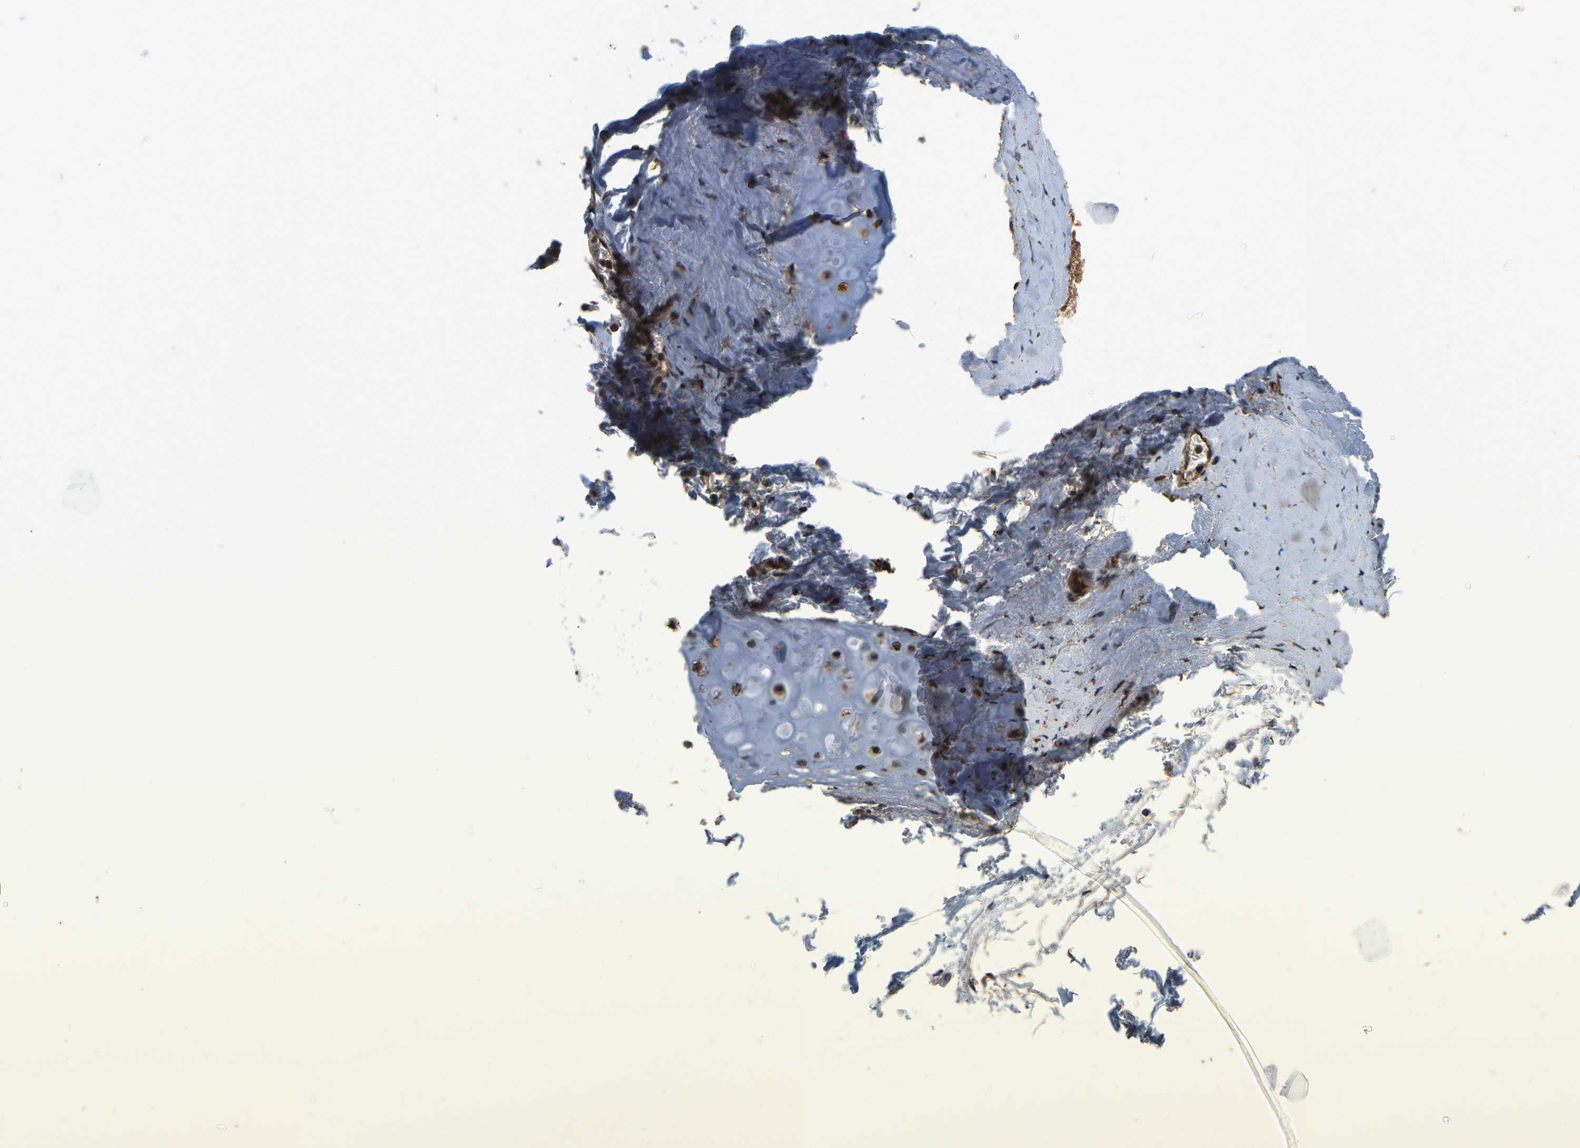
{"staining": {"intensity": "strong", "quantity": ">75%", "location": "cytoplasmic/membranous,nuclear"}, "tissue": "adipose tissue", "cell_type": "Adipocytes", "image_type": "normal", "snomed": [{"axis": "morphology", "description": "Normal tissue, NOS"}, {"axis": "topography", "description": "Cartilage tissue"}, {"axis": "topography", "description": "Lung"}], "caption": "Protein staining by IHC reveals strong cytoplasmic/membranous,nuclear expression in approximately >75% of adipocytes in unremarkable adipose tissue.", "gene": "CIAO1", "patient": {"sex": "female", "age": 77}}